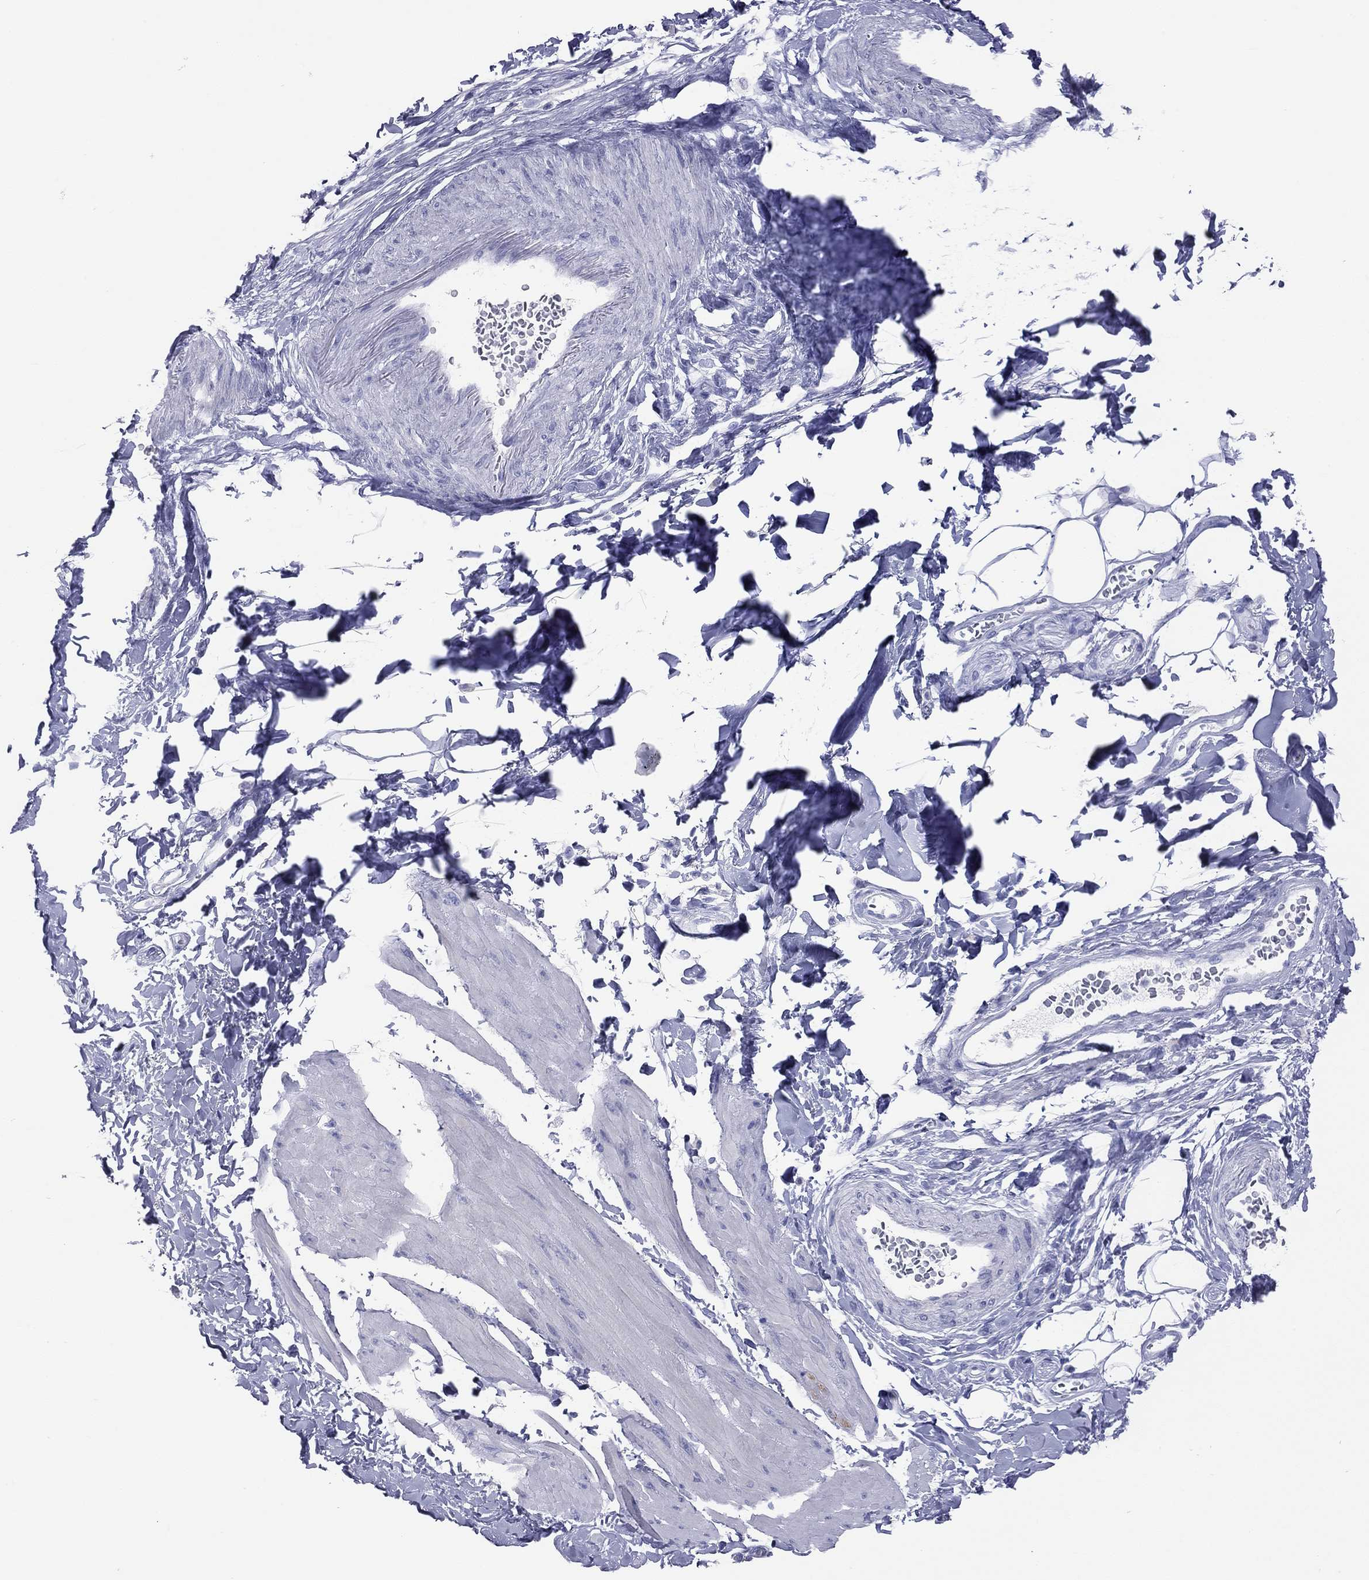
{"staining": {"intensity": "negative", "quantity": "none", "location": "none"}, "tissue": "smooth muscle", "cell_type": "Smooth muscle cells", "image_type": "normal", "snomed": [{"axis": "morphology", "description": "Normal tissue, NOS"}, {"axis": "topography", "description": "Adipose tissue"}, {"axis": "topography", "description": "Smooth muscle"}, {"axis": "topography", "description": "Peripheral nerve tissue"}], "caption": "IHC micrograph of benign smooth muscle stained for a protein (brown), which demonstrates no expression in smooth muscle cells. The staining is performed using DAB brown chromogen with nuclei counter-stained in using hematoxylin.", "gene": "VSIG10", "patient": {"sex": "male", "age": 83}}